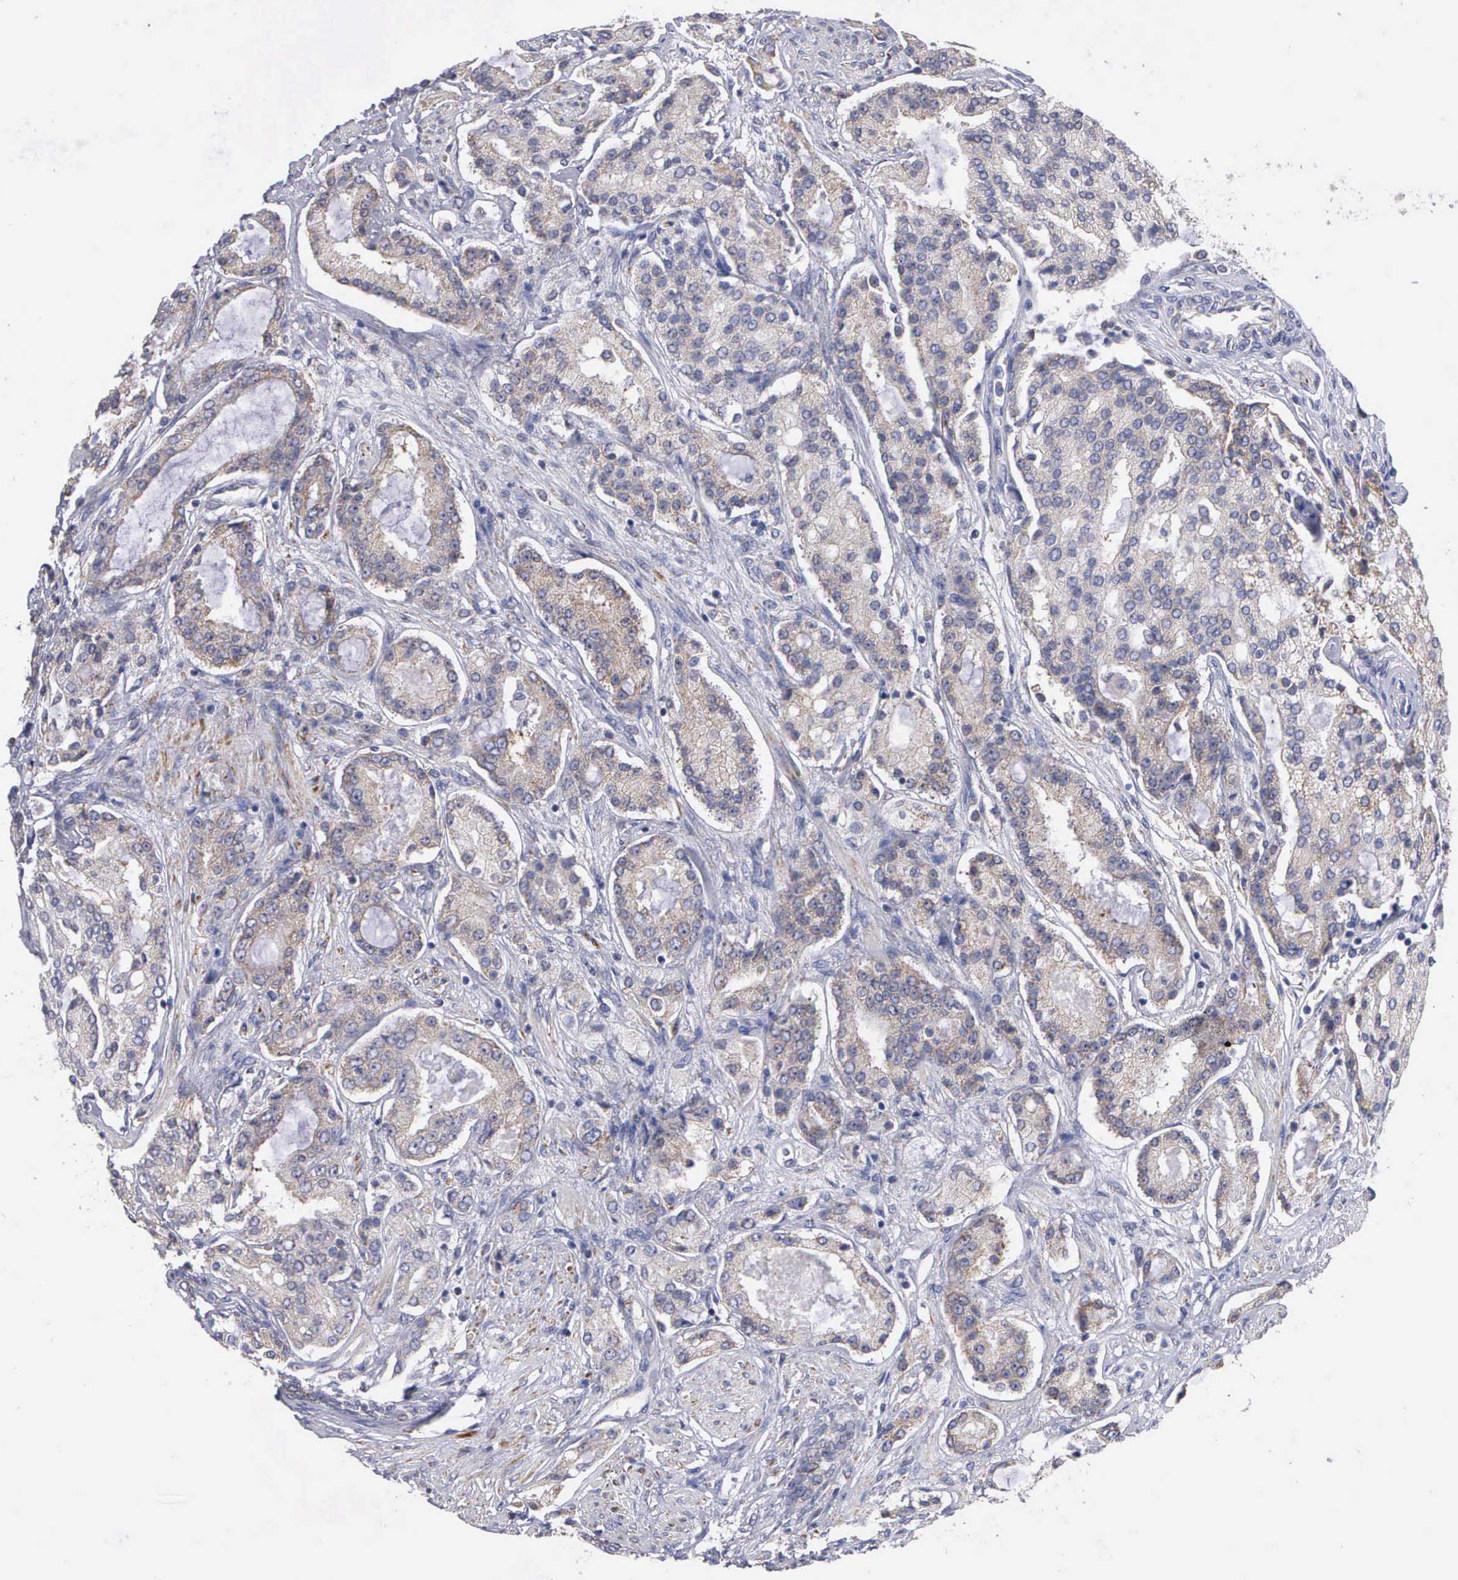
{"staining": {"intensity": "moderate", "quantity": "25%-75%", "location": "cytoplasmic/membranous"}, "tissue": "prostate cancer", "cell_type": "Tumor cells", "image_type": "cancer", "snomed": [{"axis": "morphology", "description": "Adenocarcinoma, Medium grade"}, {"axis": "topography", "description": "Prostate"}], "caption": "Prostate cancer stained with a protein marker reveals moderate staining in tumor cells.", "gene": "APOOL", "patient": {"sex": "male", "age": 72}}